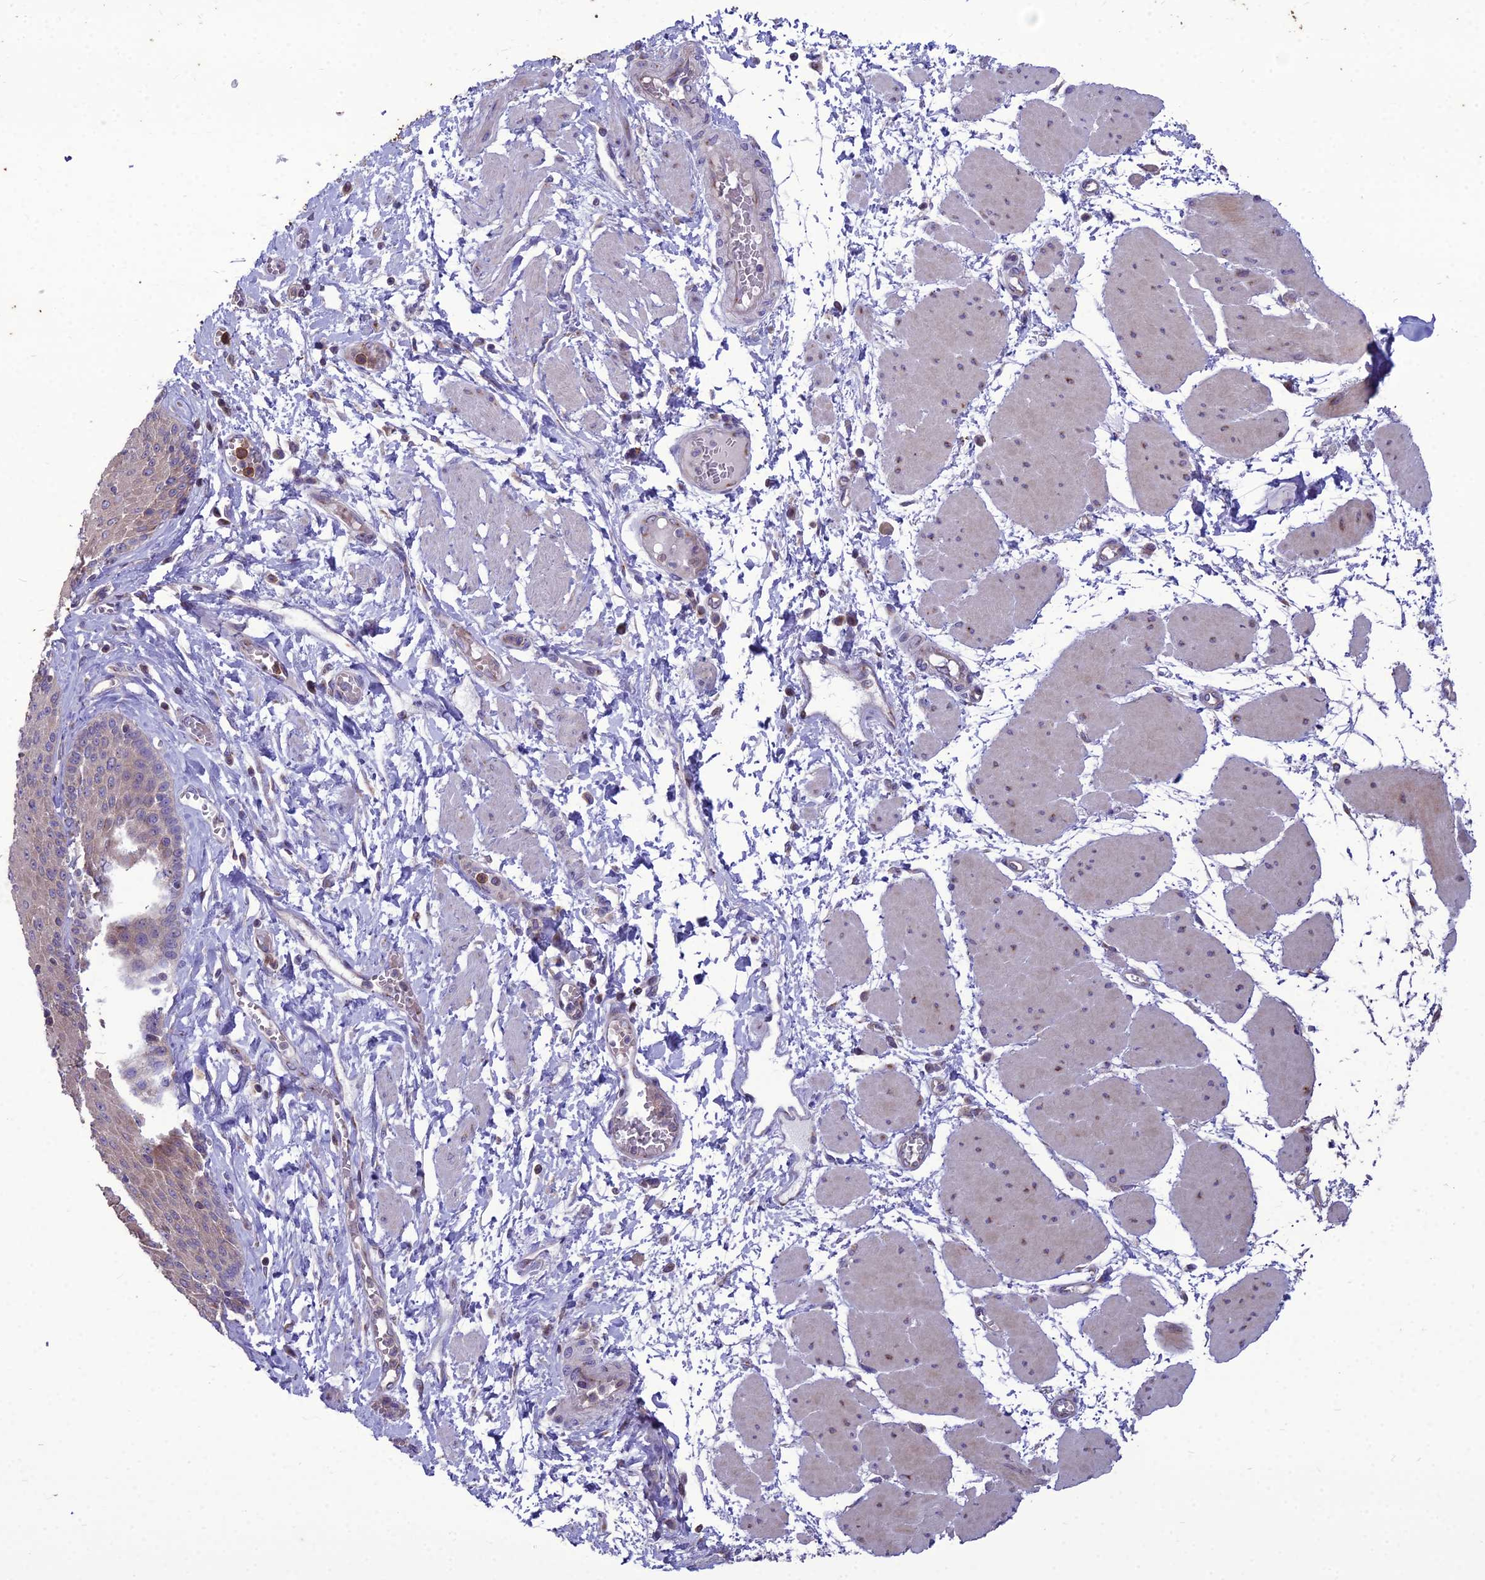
{"staining": {"intensity": "weak", "quantity": "<25%", "location": "cytoplasmic/membranous"}, "tissue": "esophagus", "cell_type": "Squamous epithelial cells", "image_type": "normal", "snomed": [{"axis": "morphology", "description": "Normal tissue, NOS"}, {"axis": "topography", "description": "Esophagus"}], "caption": "Immunohistochemistry (IHC) of normal human esophagus demonstrates no positivity in squamous epithelial cells.", "gene": "SPRYD7", "patient": {"sex": "male", "age": 60}}